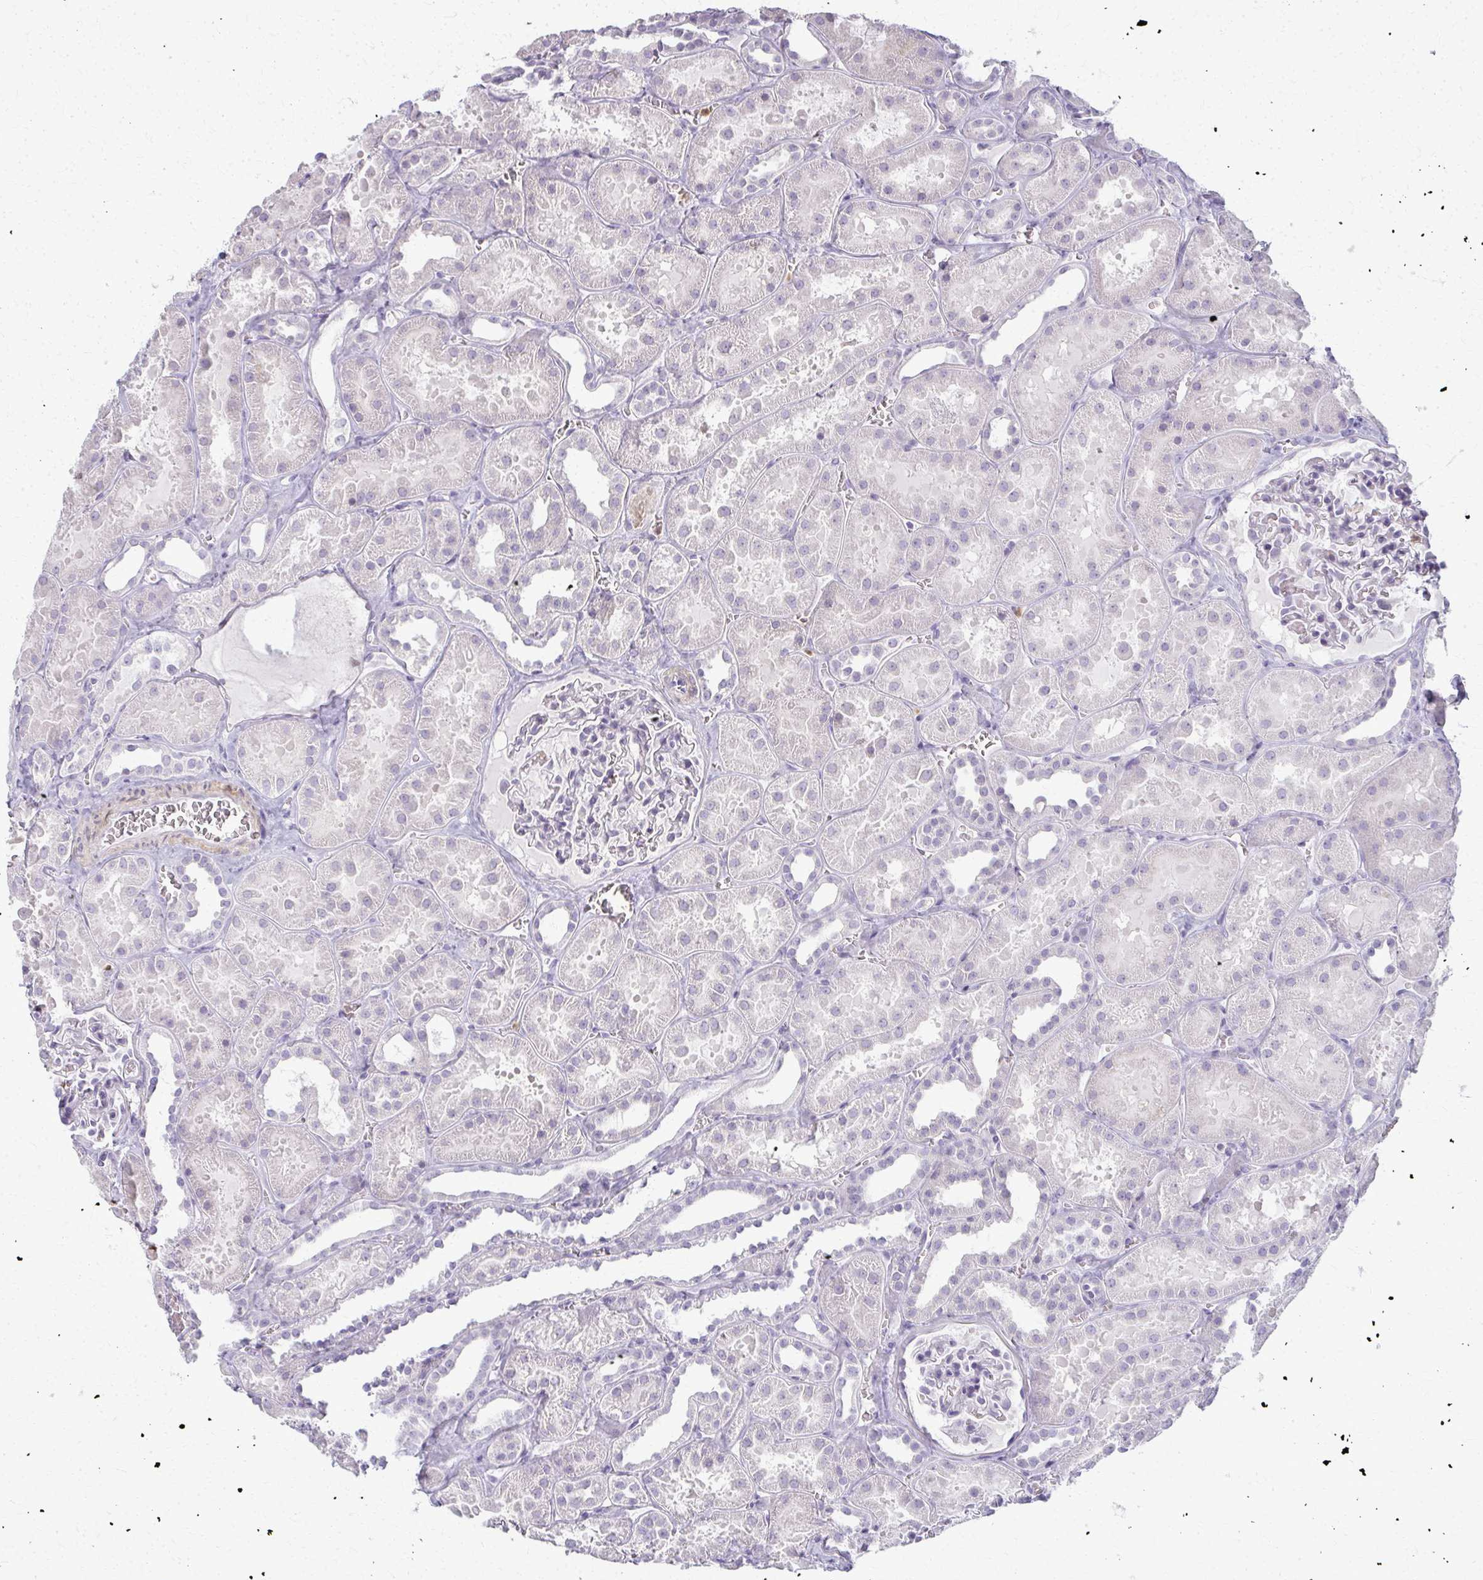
{"staining": {"intensity": "negative", "quantity": "none", "location": "none"}, "tissue": "kidney", "cell_type": "Cells in glomeruli", "image_type": "normal", "snomed": [{"axis": "morphology", "description": "Normal tissue, NOS"}, {"axis": "topography", "description": "Kidney"}], "caption": "Unremarkable kidney was stained to show a protein in brown. There is no significant staining in cells in glomeruli. Nuclei are stained in blue.", "gene": "CA3", "patient": {"sex": "female", "age": 41}}